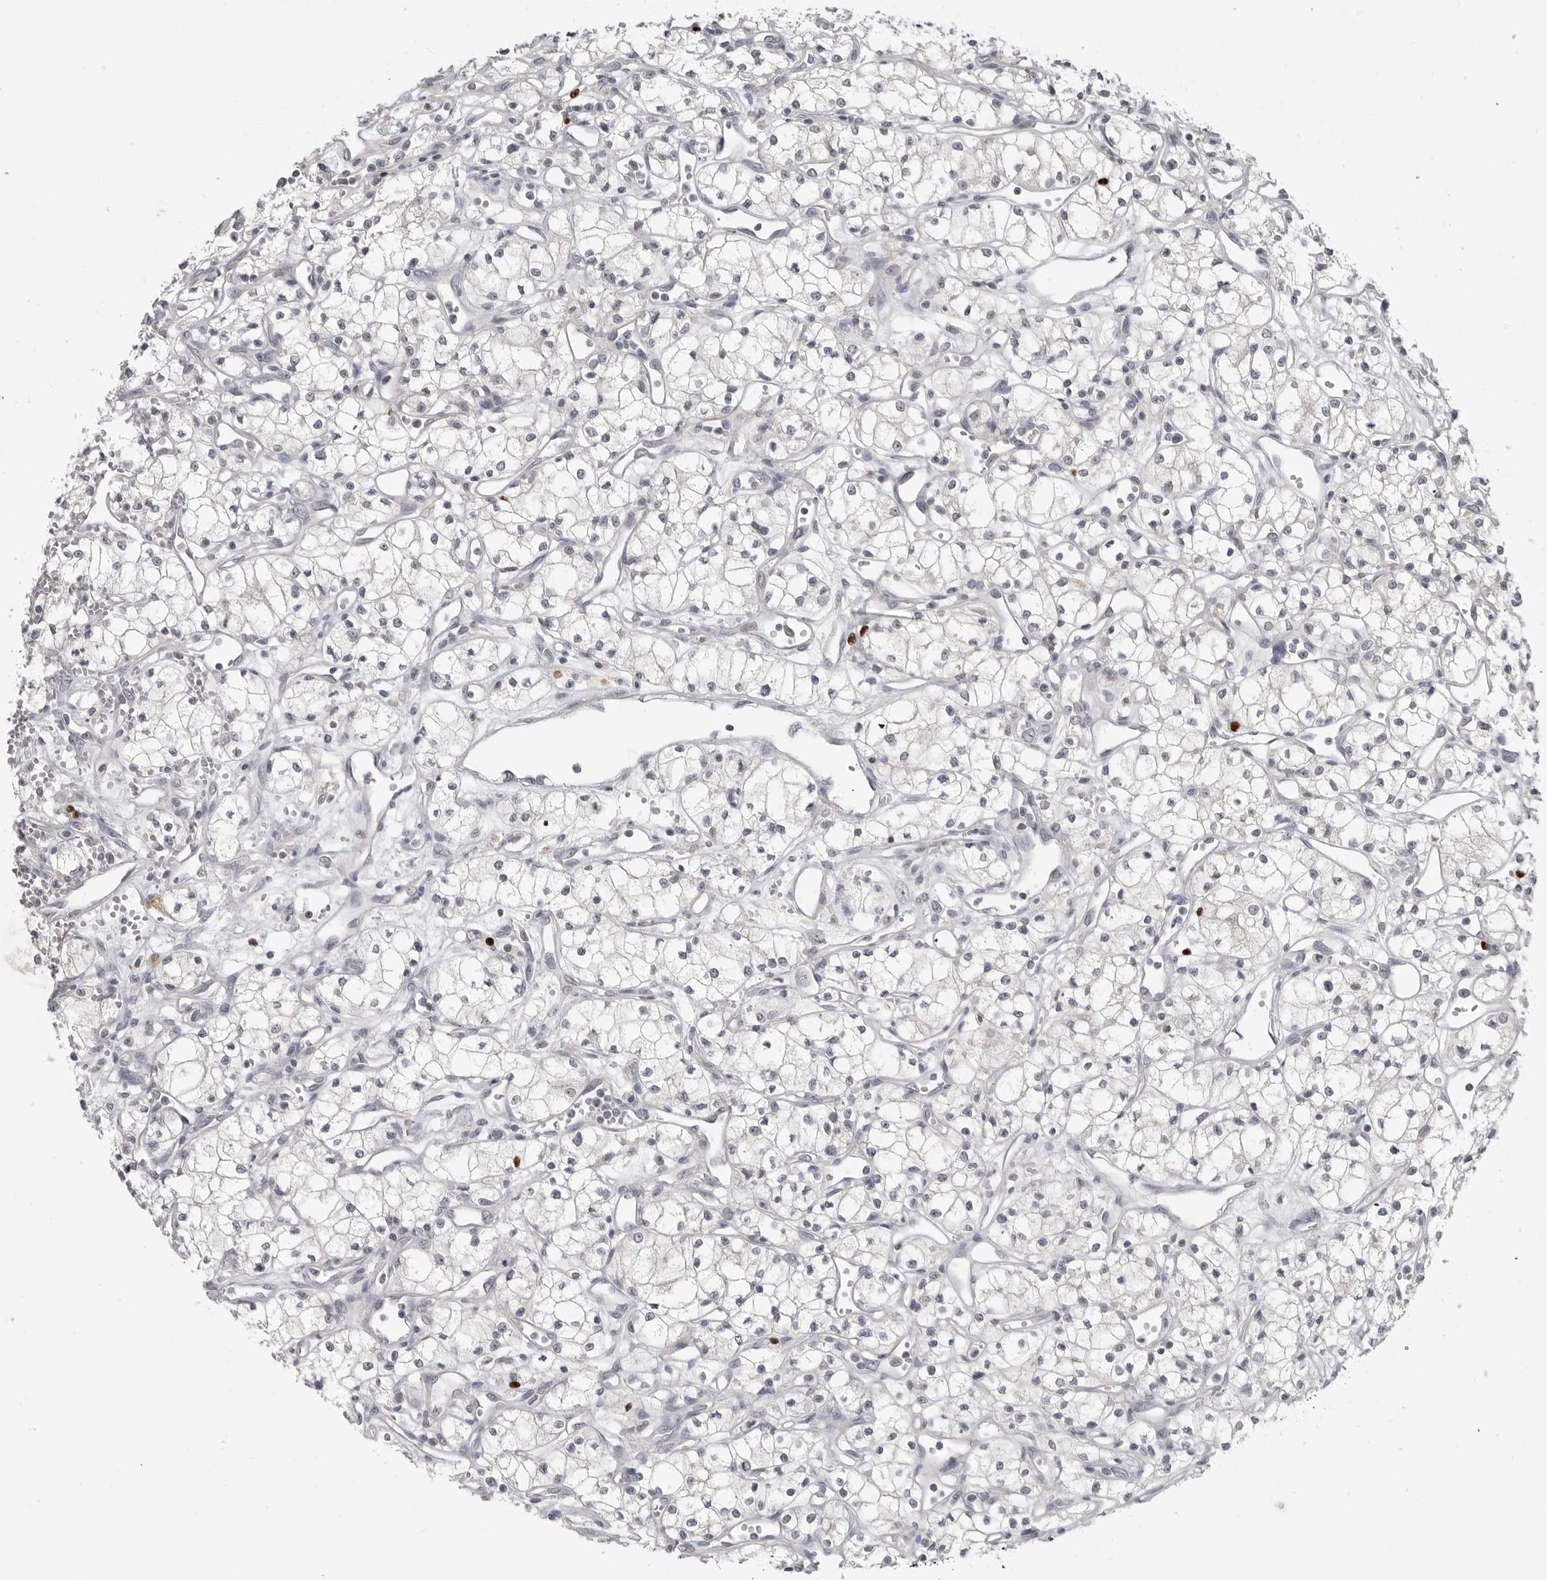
{"staining": {"intensity": "negative", "quantity": "none", "location": "none"}, "tissue": "renal cancer", "cell_type": "Tumor cells", "image_type": "cancer", "snomed": [{"axis": "morphology", "description": "Adenocarcinoma, NOS"}, {"axis": "topography", "description": "Kidney"}], "caption": "DAB immunohistochemical staining of renal adenocarcinoma shows no significant staining in tumor cells.", "gene": "FOXP3", "patient": {"sex": "male", "age": 59}}